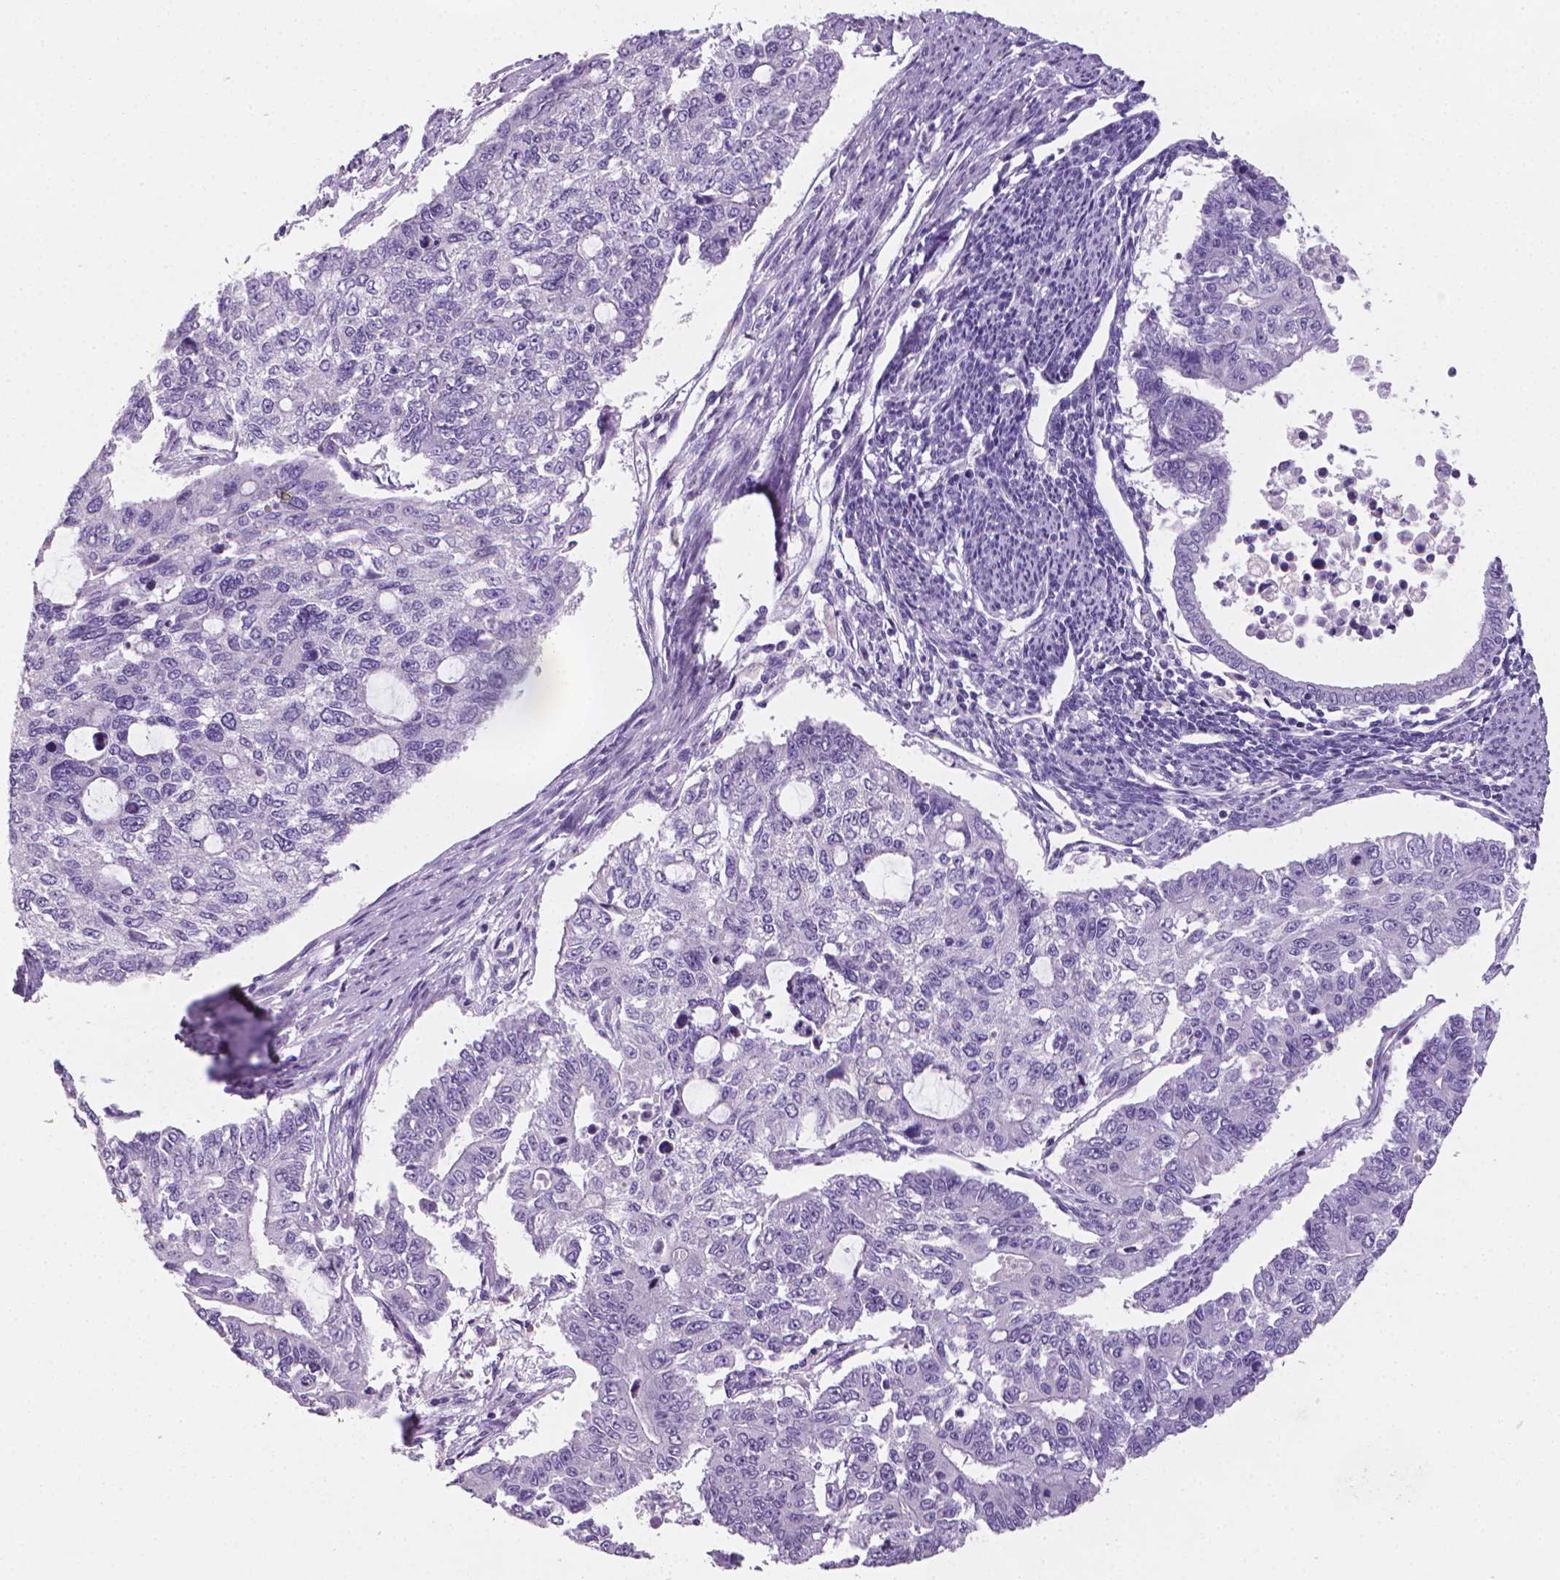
{"staining": {"intensity": "negative", "quantity": "none", "location": "none"}, "tissue": "endometrial cancer", "cell_type": "Tumor cells", "image_type": "cancer", "snomed": [{"axis": "morphology", "description": "Adenocarcinoma, NOS"}, {"axis": "topography", "description": "Uterus"}], "caption": "This is a histopathology image of immunohistochemistry (IHC) staining of adenocarcinoma (endometrial), which shows no staining in tumor cells.", "gene": "XPNPEP2", "patient": {"sex": "female", "age": 59}}